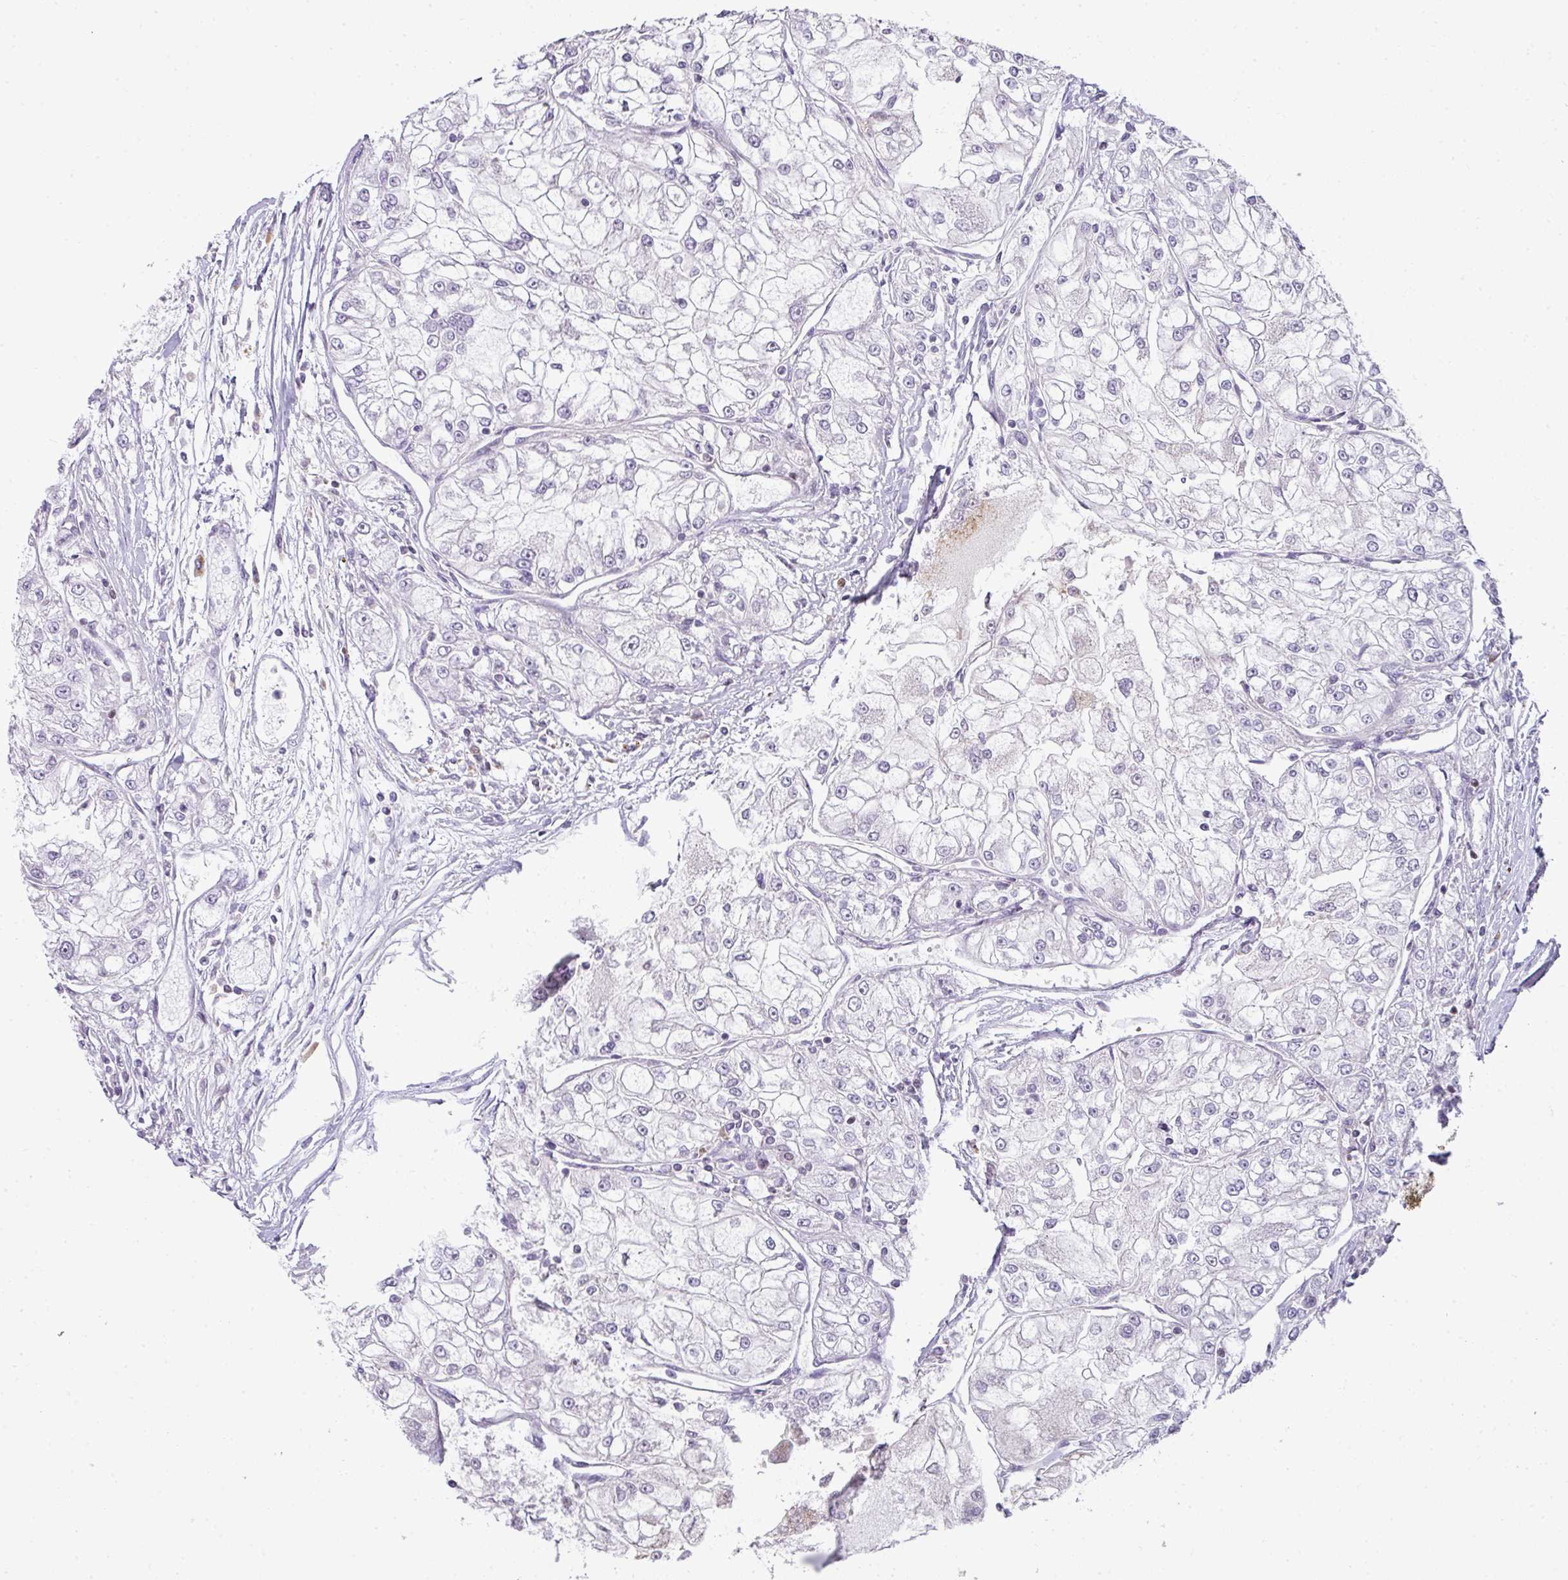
{"staining": {"intensity": "negative", "quantity": "none", "location": "none"}, "tissue": "renal cancer", "cell_type": "Tumor cells", "image_type": "cancer", "snomed": [{"axis": "morphology", "description": "Adenocarcinoma, NOS"}, {"axis": "topography", "description": "Kidney"}], "caption": "DAB (3,3'-diaminobenzidine) immunohistochemical staining of human renal cancer (adenocarcinoma) demonstrates no significant expression in tumor cells.", "gene": "STAT5A", "patient": {"sex": "female", "age": 72}}